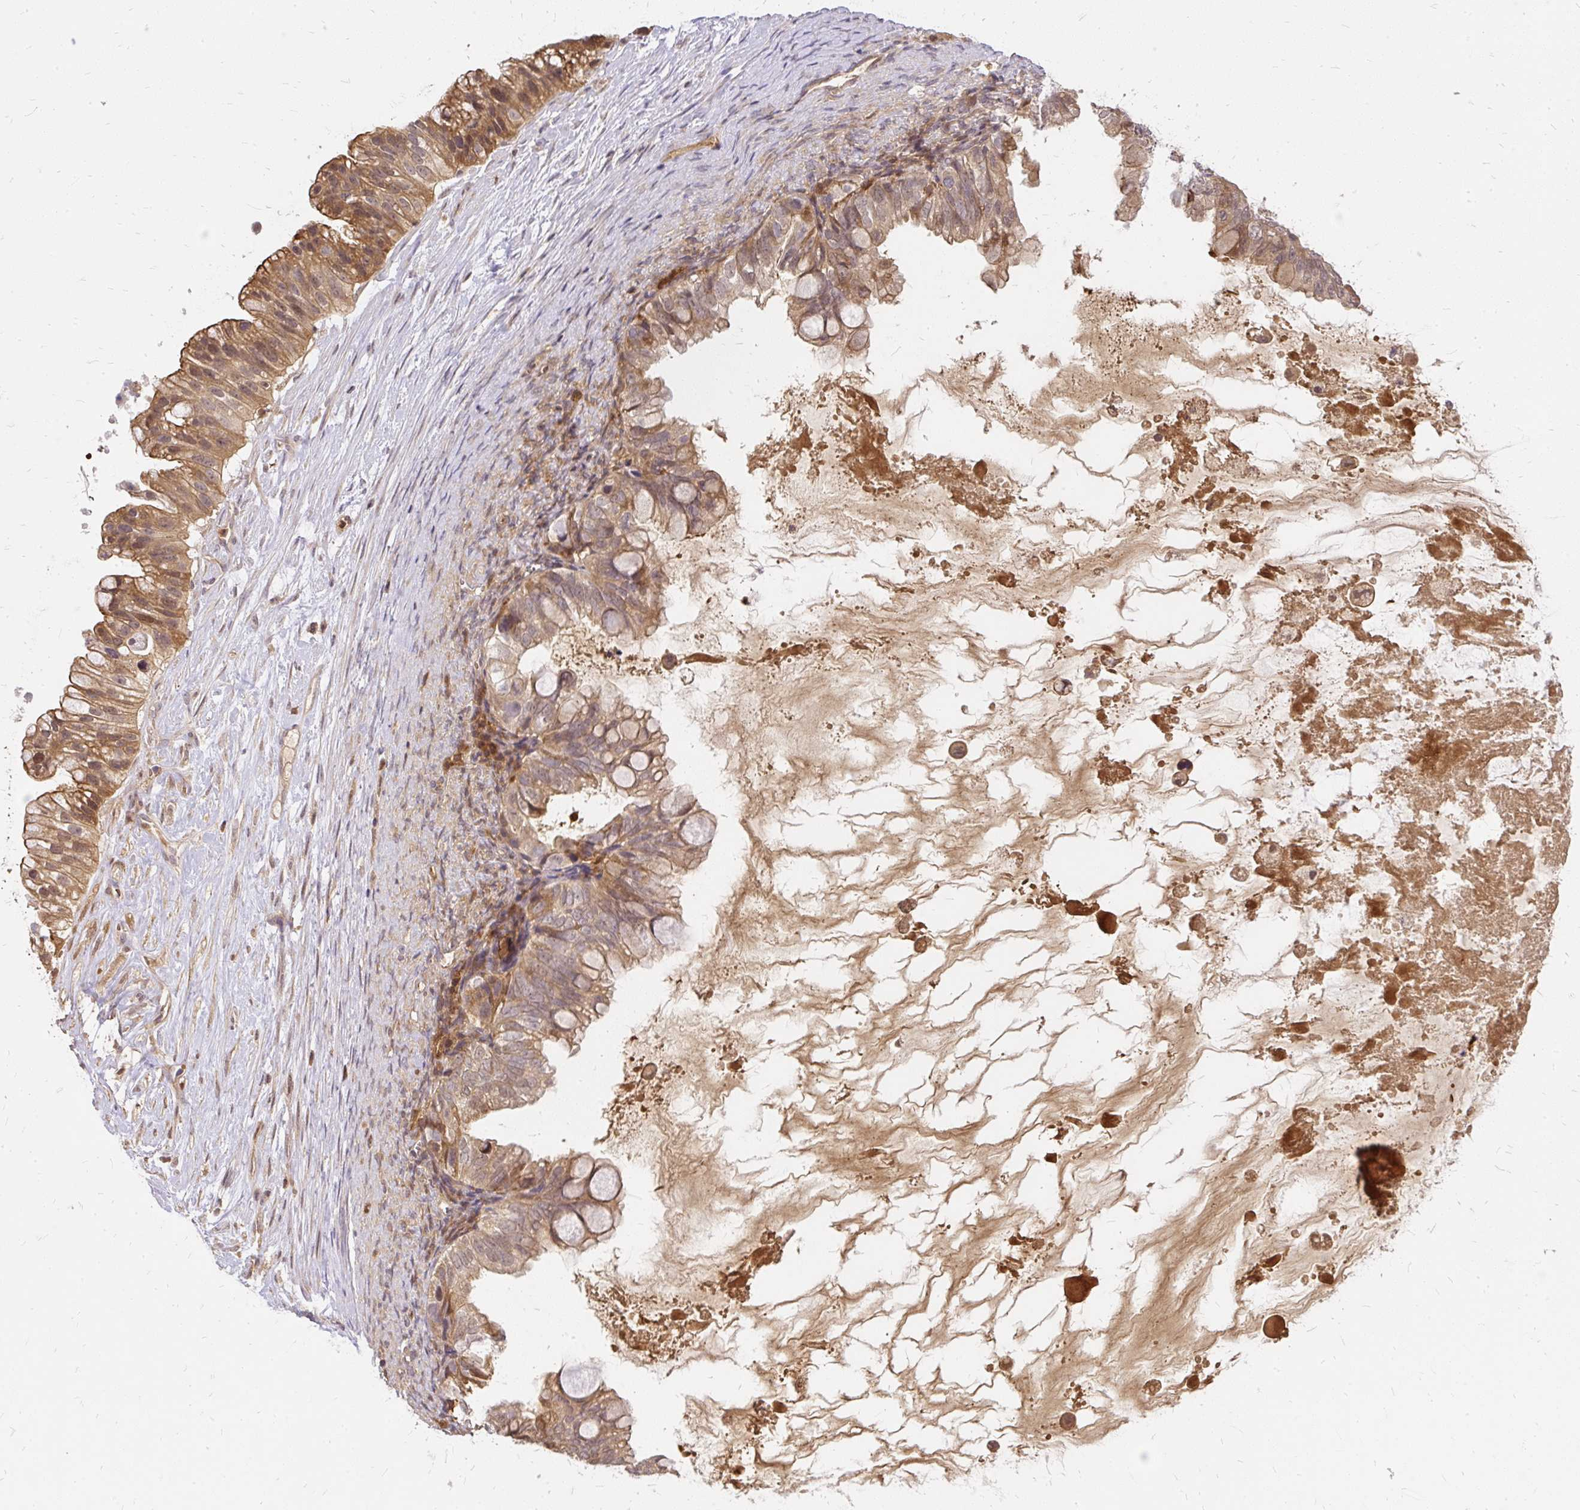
{"staining": {"intensity": "moderate", "quantity": ">75%", "location": "cytoplasmic/membranous,nuclear"}, "tissue": "ovarian cancer", "cell_type": "Tumor cells", "image_type": "cancer", "snomed": [{"axis": "morphology", "description": "Cystadenocarcinoma, mucinous, NOS"}, {"axis": "topography", "description": "Ovary"}], "caption": "Approximately >75% of tumor cells in mucinous cystadenocarcinoma (ovarian) display moderate cytoplasmic/membranous and nuclear protein expression as visualized by brown immunohistochemical staining.", "gene": "AP5S1", "patient": {"sex": "female", "age": 80}}